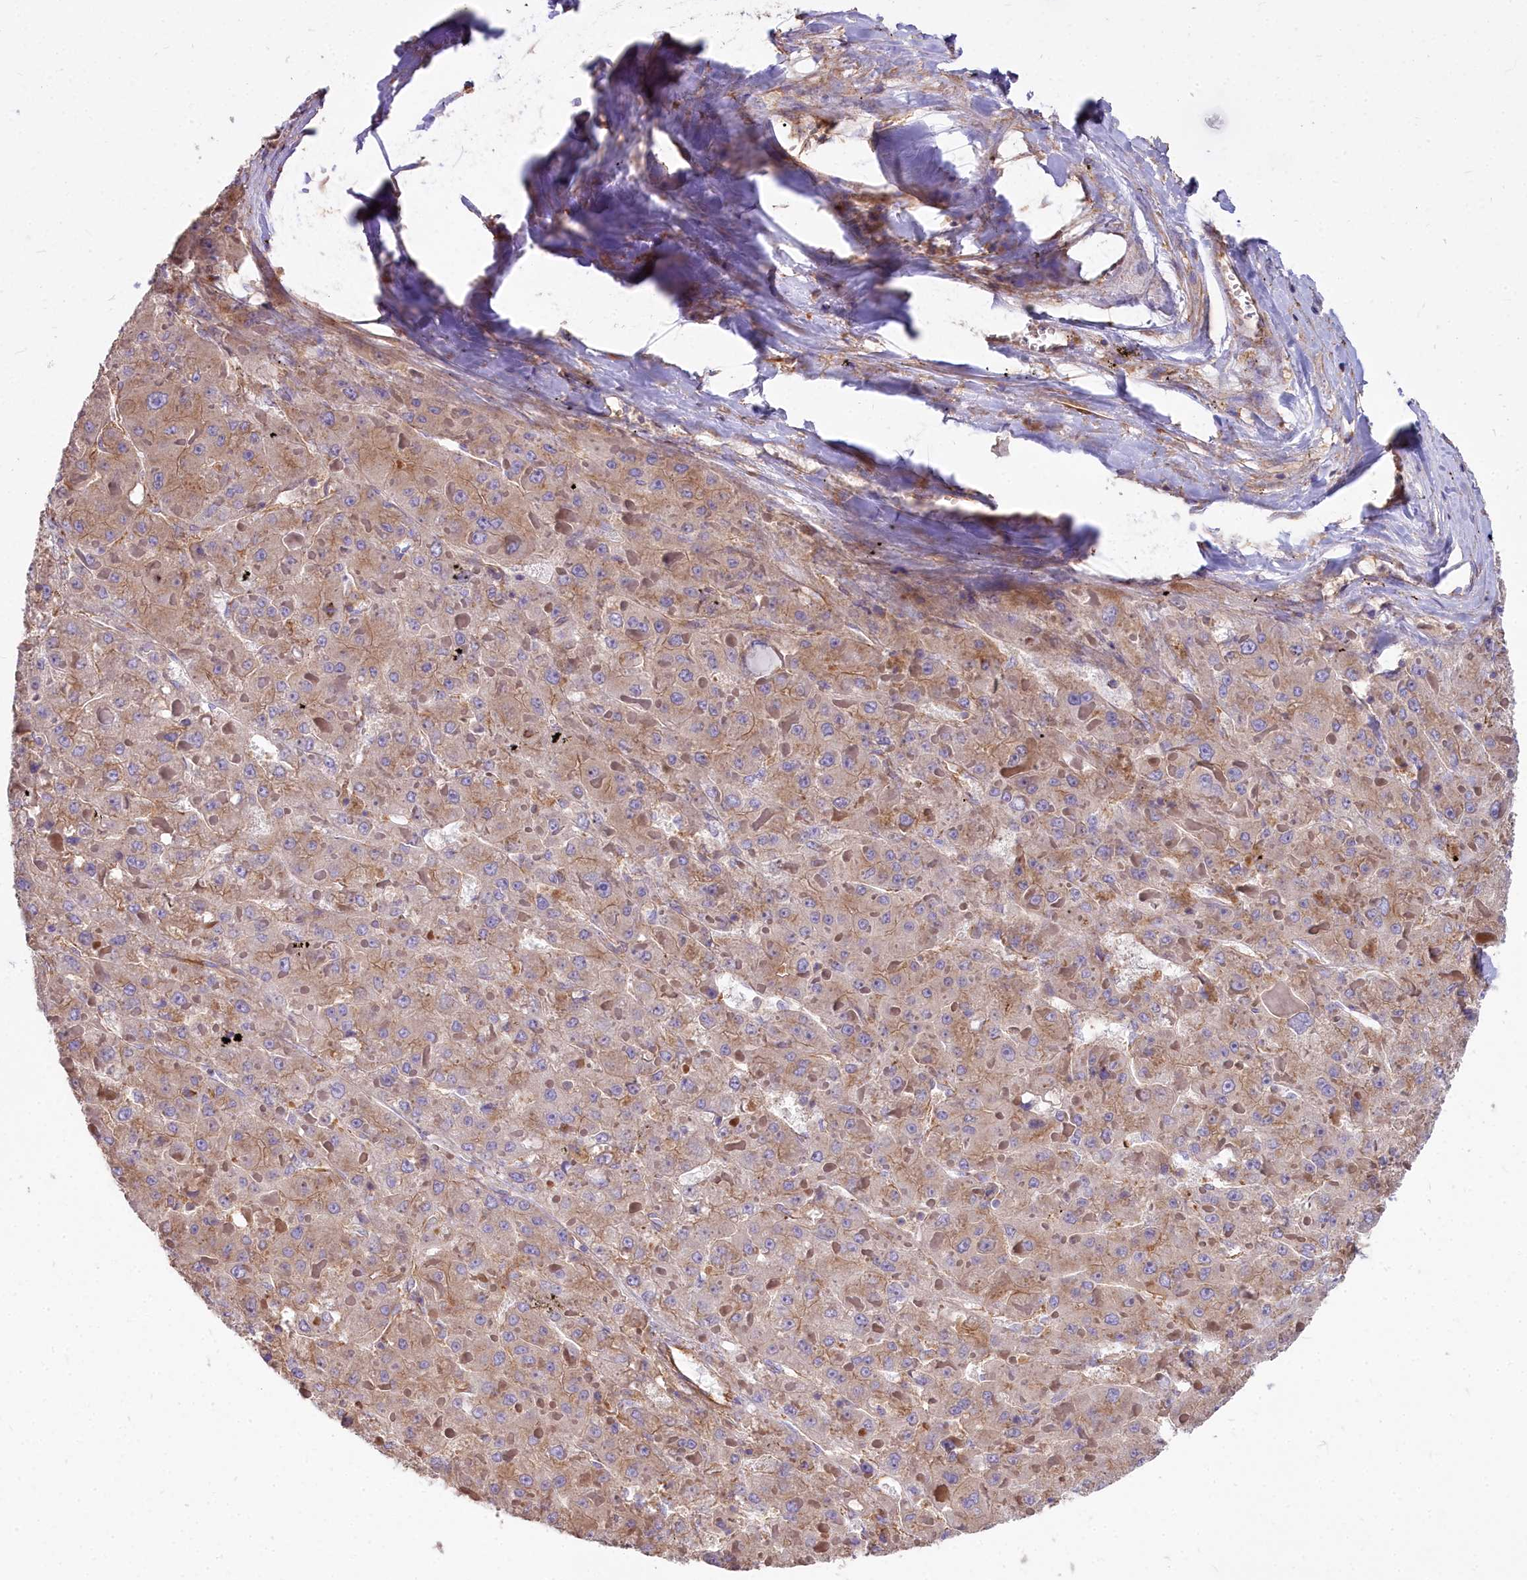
{"staining": {"intensity": "weak", "quantity": ">75%", "location": "cytoplasmic/membranous"}, "tissue": "liver cancer", "cell_type": "Tumor cells", "image_type": "cancer", "snomed": [{"axis": "morphology", "description": "Carcinoma, Hepatocellular, NOS"}, {"axis": "topography", "description": "Liver"}], "caption": "This image displays immunohistochemistry staining of human liver cancer, with low weak cytoplasmic/membranous positivity in approximately >75% of tumor cells.", "gene": "DCTN3", "patient": {"sex": "female", "age": 73}}